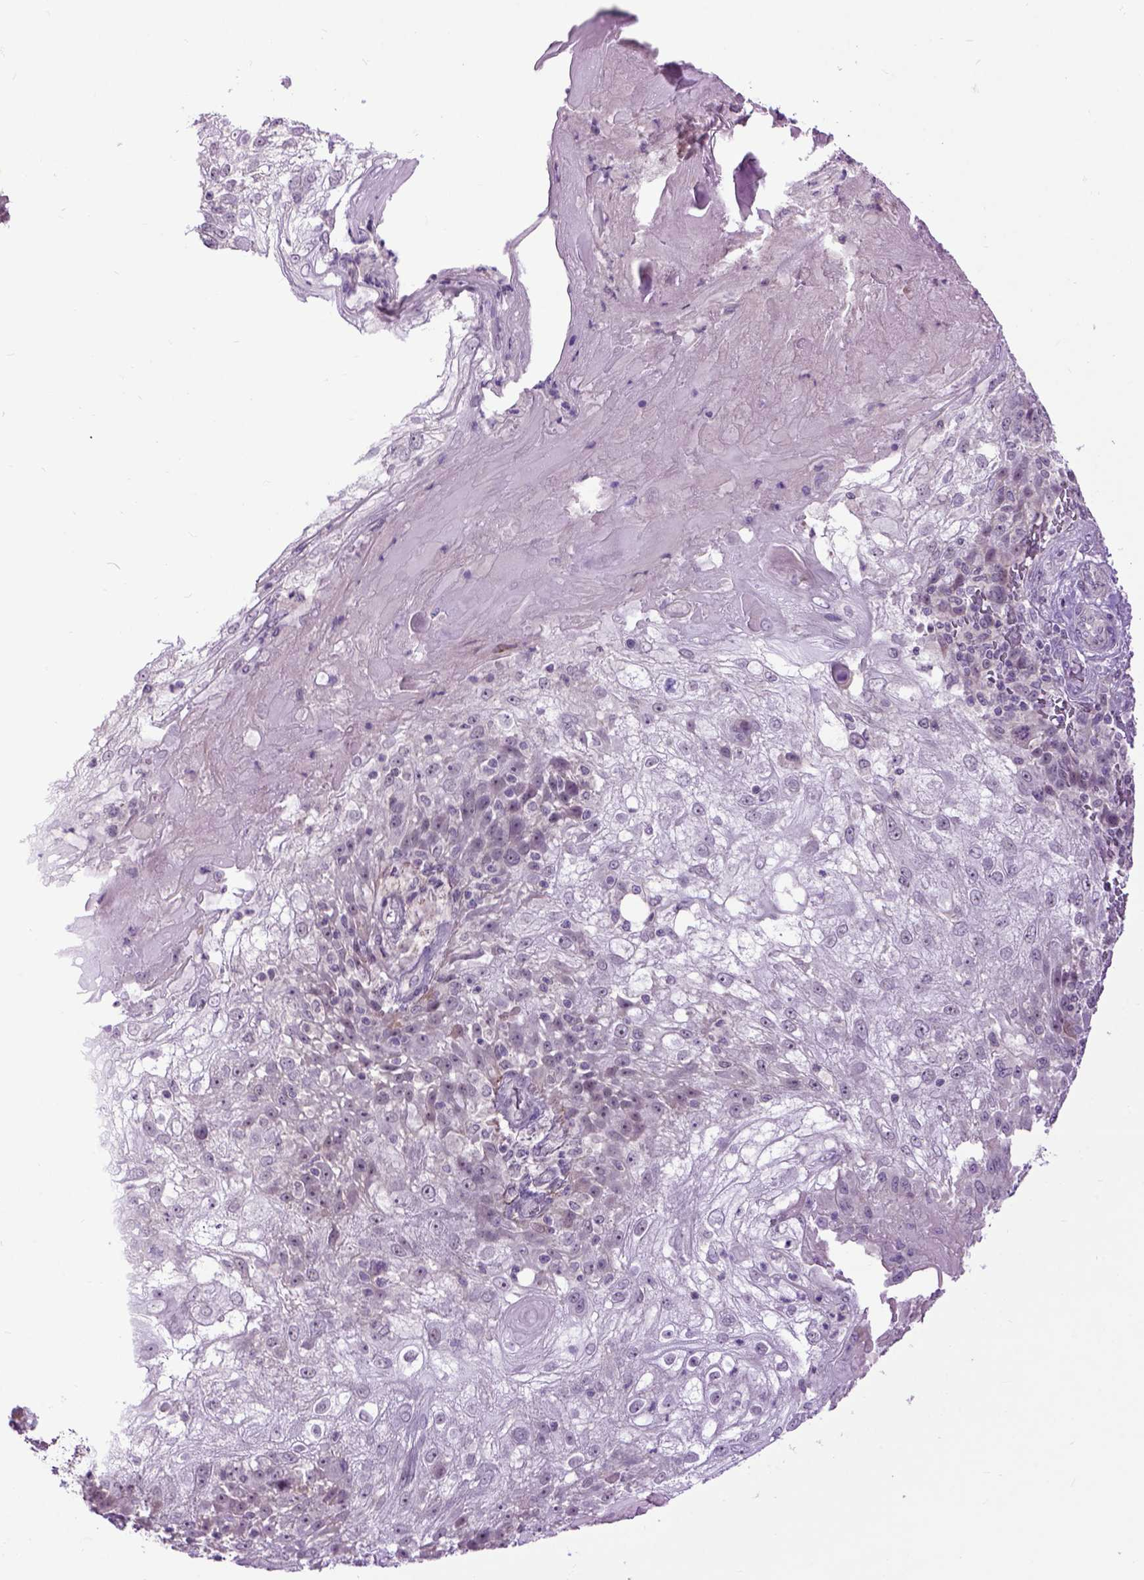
{"staining": {"intensity": "negative", "quantity": "none", "location": "none"}, "tissue": "skin cancer", "cell_type": "Tumor cells", "image_type": "cancer", "snomed": [{"axis": "morphology", "description": "Normal tissue, NOS"}, {"axis": "morphology", "description": "Squamous cell carcinoma, NOS"}, {"axis": "topography", "description": "Skin"}], "caption": "Immunohistochemical staining of human skin squamous cell carcinoma reveals no significant positivity in tumor cells. (DAB (3,3'-diaminobenzidine) immunohistochemistry (IHC) with hematoxylin counter stain).", "gene": "EMILIN3", "patient": {"sex": "female", "age": 83}}